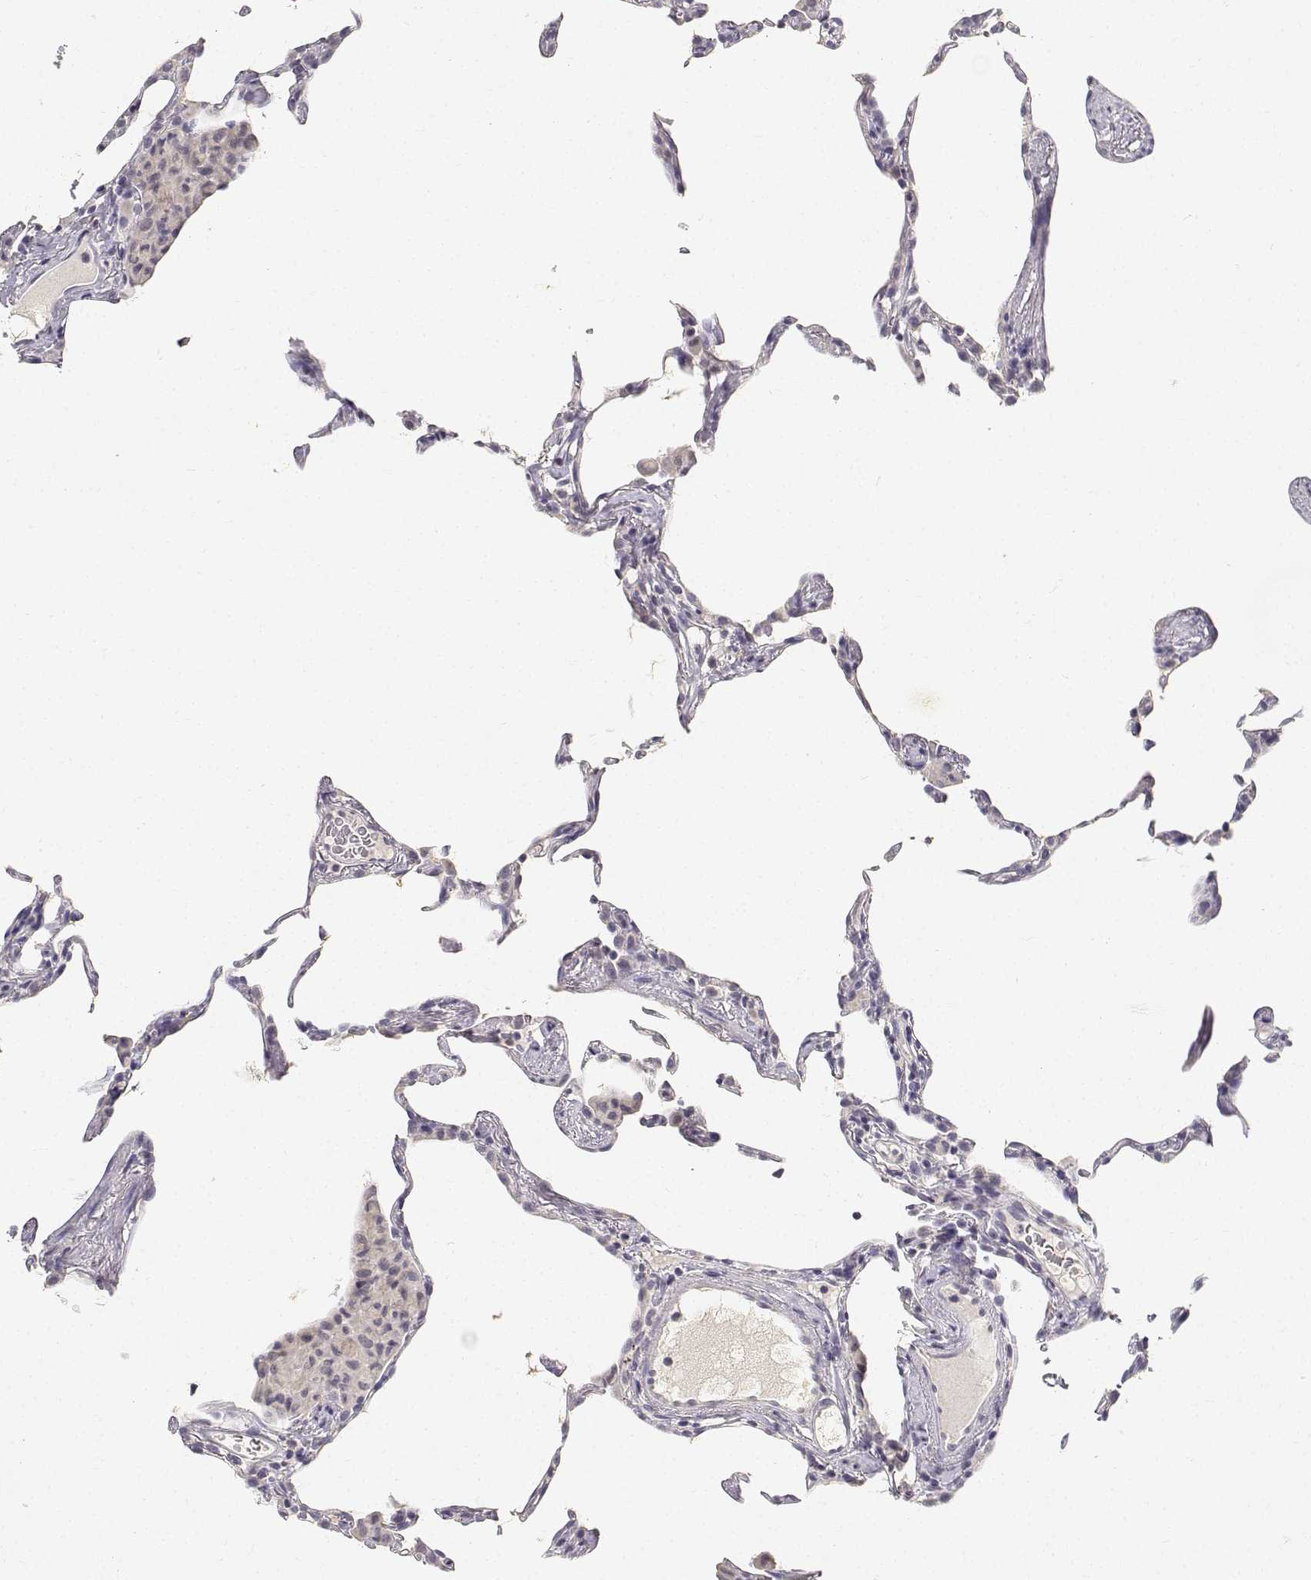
{"staining": {"intensity": "negative", "quantity": "none", "location": "none"}, "tissue": "lung", "cell_type": "Alveolar cells", "image_type": "normal", "snomed": [{"axis": "morphology", "description": "Normal tissue, NOS"}, {"axis": "topography", "description": "Lung"}], "caption": "The immunohistochemistry (IHC) histopathology image has no significant positivity in alveolar cells of lung.", "gene": "PAEP", "patient": {"sex": "female", "age": 57}}